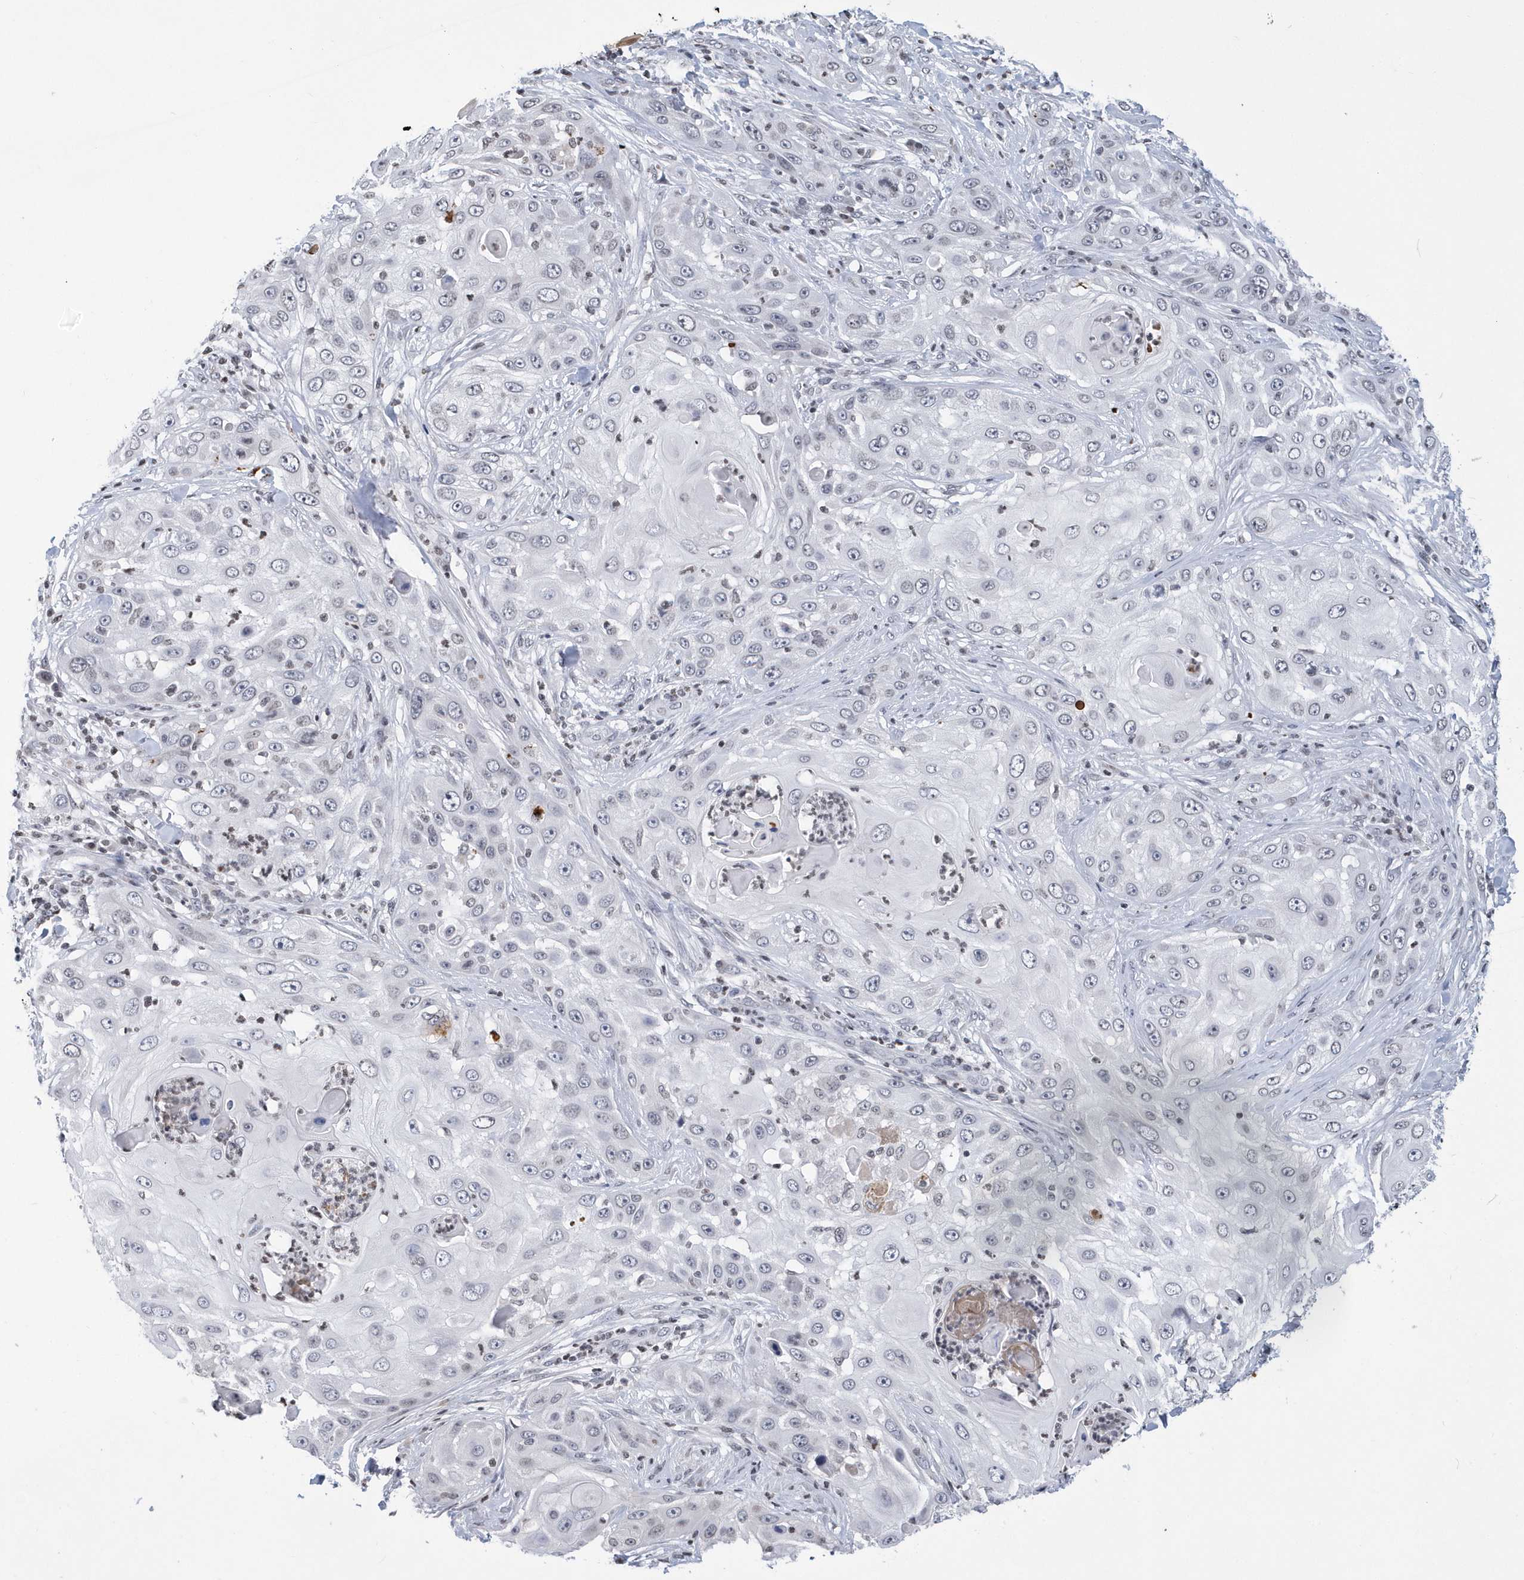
{"staining": {"intensity": "negative", "quantity": "none", "location": "none"}, "tissue": "skin cancer", "cell_type": "Tumor cells", "image_type": "cancer", "snomed": [{"axis": "morphology", "description": "Squamous cell carcinoma, NOS"}, {"axis": "topography", "description": "Skin"}], "caption": "Human skin cancer (squamous cell carcinoma) stained for a protein using IHC exhibits no positivity in tumor cells.", "gene": "VWA5B2", "patient": {"sex": "female", "age": 44}}